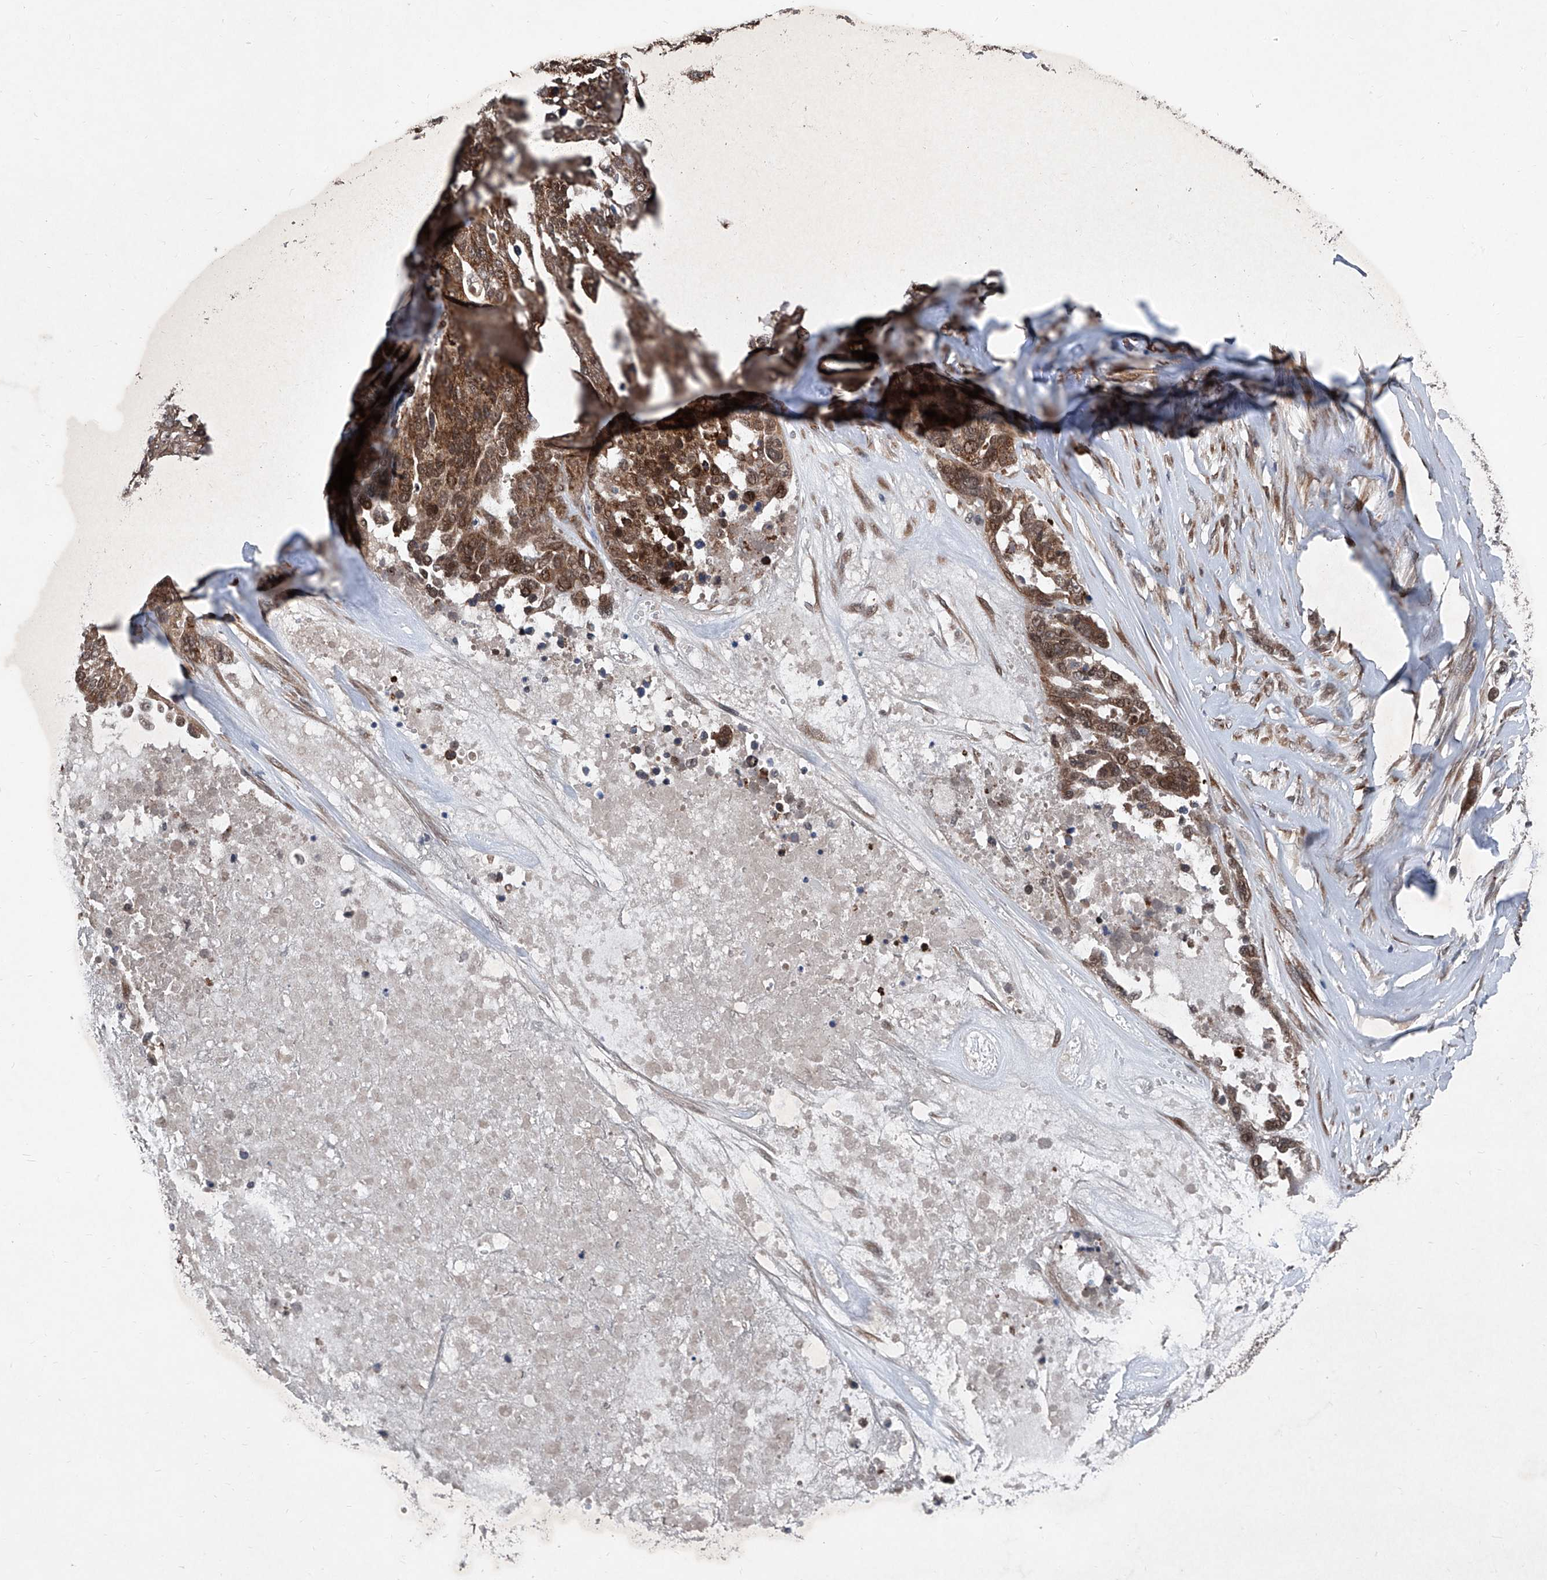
{"staining": {"intensity": "moderate", "quantity": ">75%", "location": "cytoplasmic/membranous"}, "tissue": "ovarian cancer", "cell_type": "Tumor cells", "image_type": "cancer", "snomed": [{"axis": "morphology", "description": "Cystadenocarcinoma, serous, NOS"}, {"axis": "topography", "description": "Ovary"}], "caption": "Brown immunohistochemical staining in human ovarian cancer shows moderate cytoplasmic/membranous expression in approximately >75% of tumor cells.", "gene": "COA7", "patient": {"sex": "female", "age": 44}}